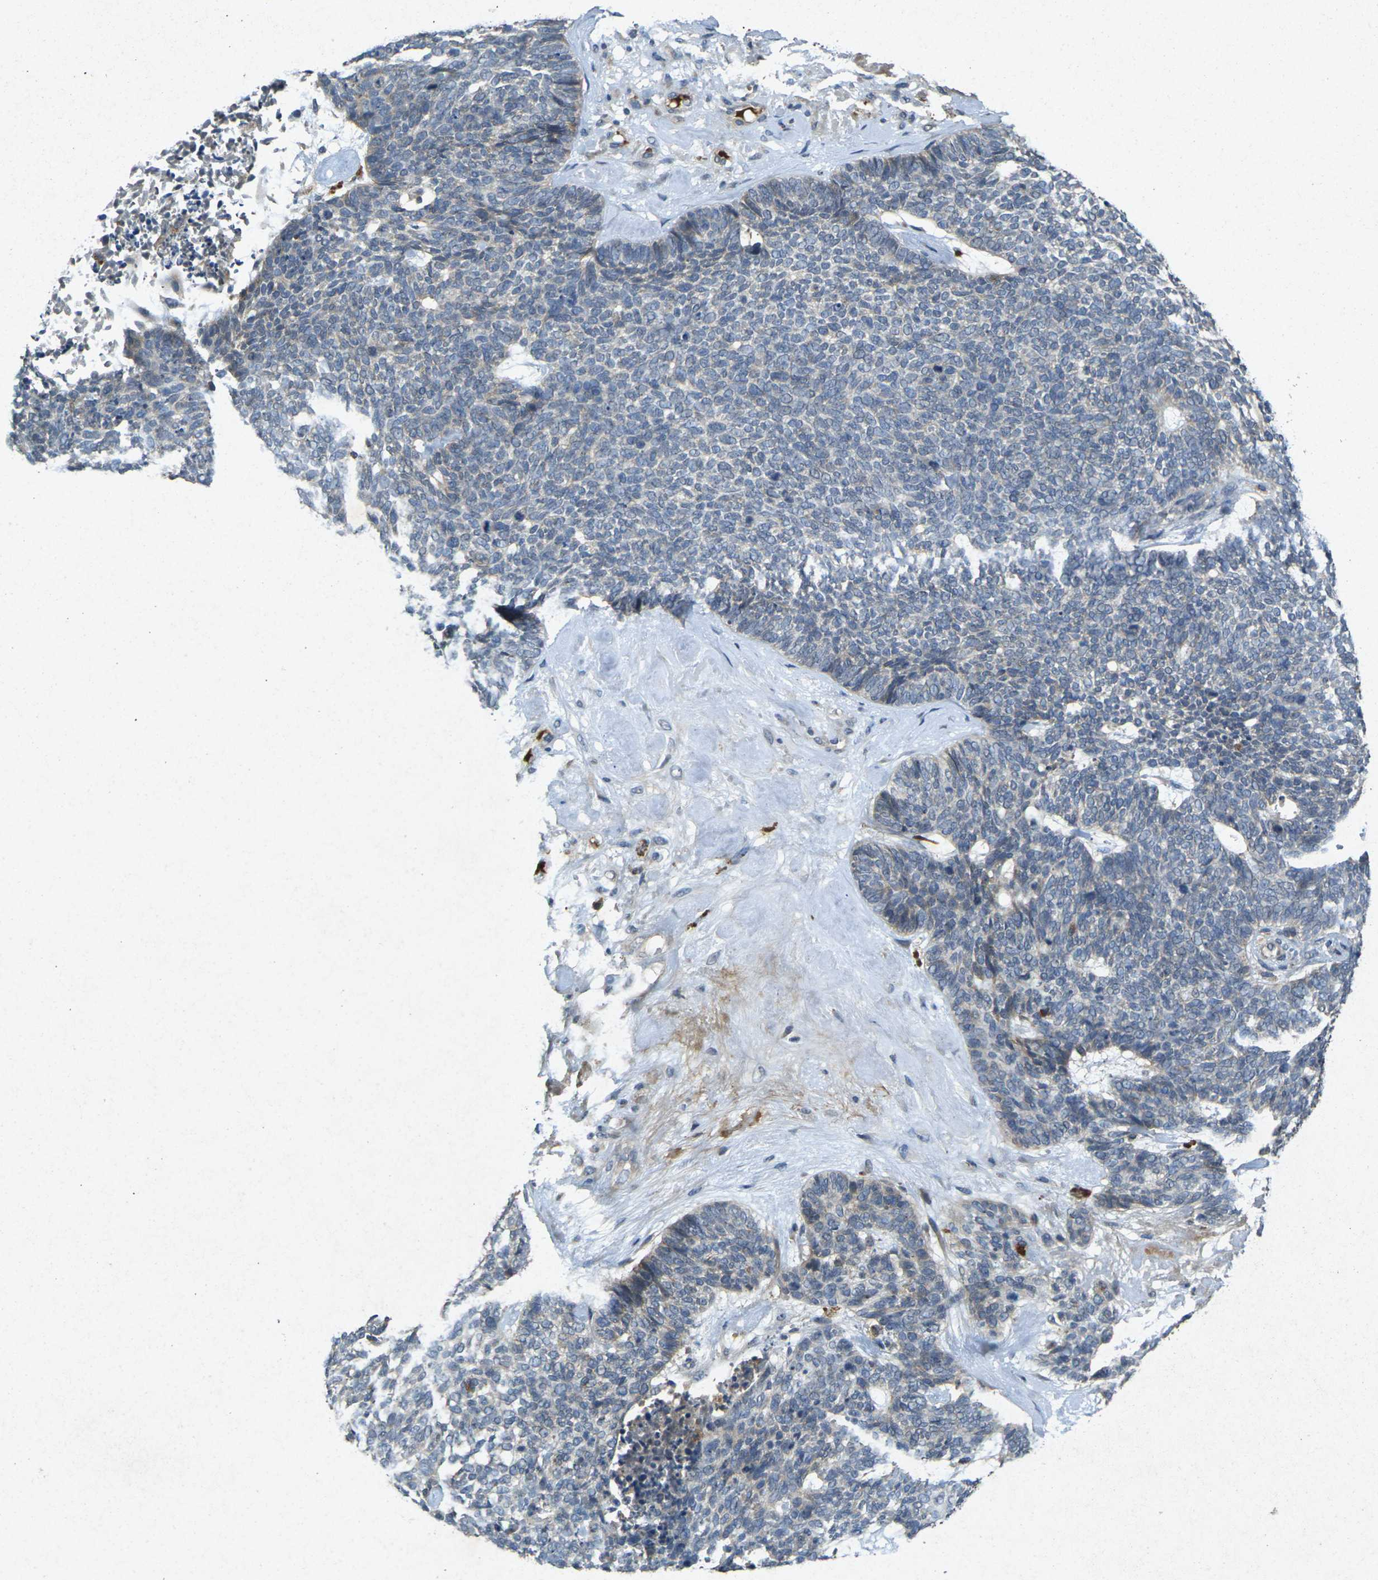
{"staining": {"intensity": "weak", "quantity": "25%-75%", "location": "cytoplasmic/membranous"}, "tissue": "skin cancer", "cell_type": "Tumor cells", "image_type": "cancer", "snomed": [{"axis": "morphology", "description": "Basal cell carcinoma"}, {"axis": "topography", "description": "Skin"}], "caption": "There is low levels of weak cytoplasmic/membranous staining in tumor cells of skin cancer (basal cell carcinoma), as demonstrated by immunohistochemical staining (brown color).", "gene": "RGMA", "patient": {"sex": "female", "age": 84}}